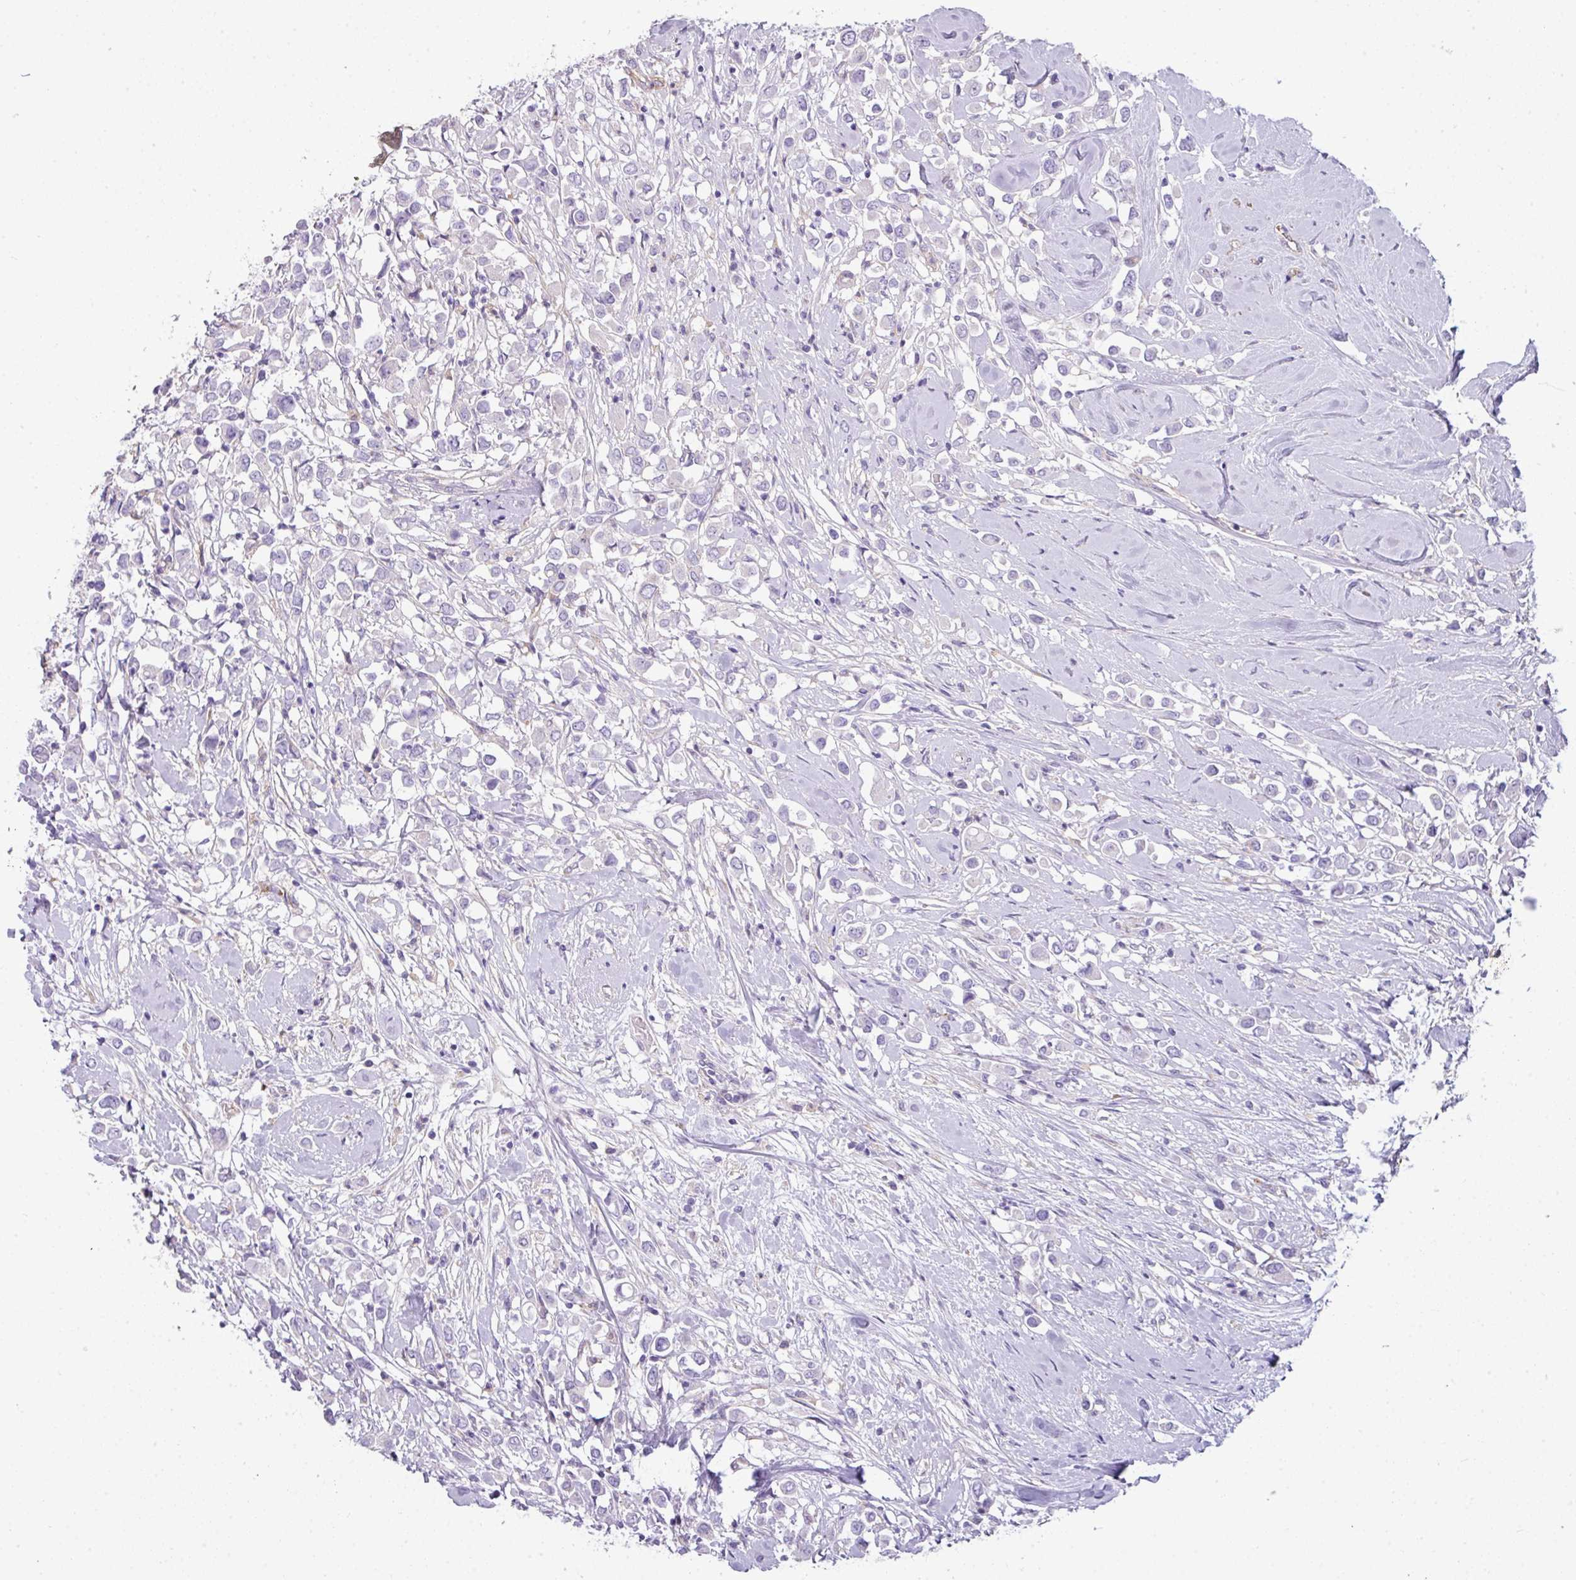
{"staining": {"intensity": "negative", "quantity": "none", "location": "none"}, "tissue": "breast cancer", "cell_type": "Tumor cells", "image_type": "cancer", "snomed": [{"axis": "morphology", "description": "Duct carcinoma"}, {"axis": "topography", "description": "Breast"}], "caption": "This is an immunohistochemistry (IHC) histopathology image of human breast cancer. There is no expression in tumor cells.", "gene": "ABCC5", "patient": {"sex": "female", "age": 61}}